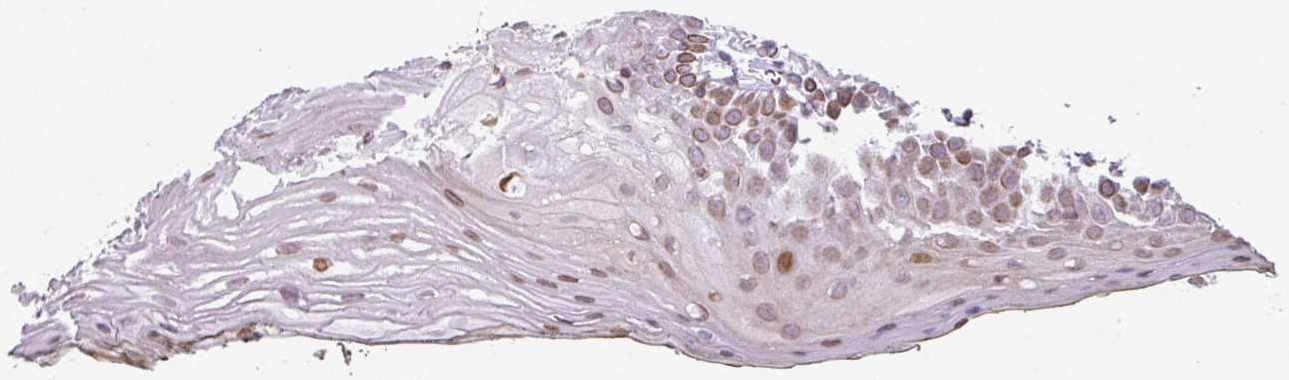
{"staining": {"intensity": "moderate", "quantity": "25%-75%", "location": "nuclear"}, "tissue": "oral mucosa", "cell_type": "Squamous epithelial cells", "image_type": "normal", "snomed": [{"axis": "morphology", "description": "Normal tissue, NOS"}, {"axis": "morphology", "description": "Squamous cell carcinoma, NOS"}, {"axis": "topography", "description": "Oral tissue"}, {"axis": "topography", "description": "Head-Neck"}], "caption": "This photomicrograph reveals IHC staining of benign human oral mucosa, with medium moderate nuclear expression in about 25%-75% of squamous epithelial cells.", "gene": "PLK1", "patient": {"sex": "female", "age": 81}}